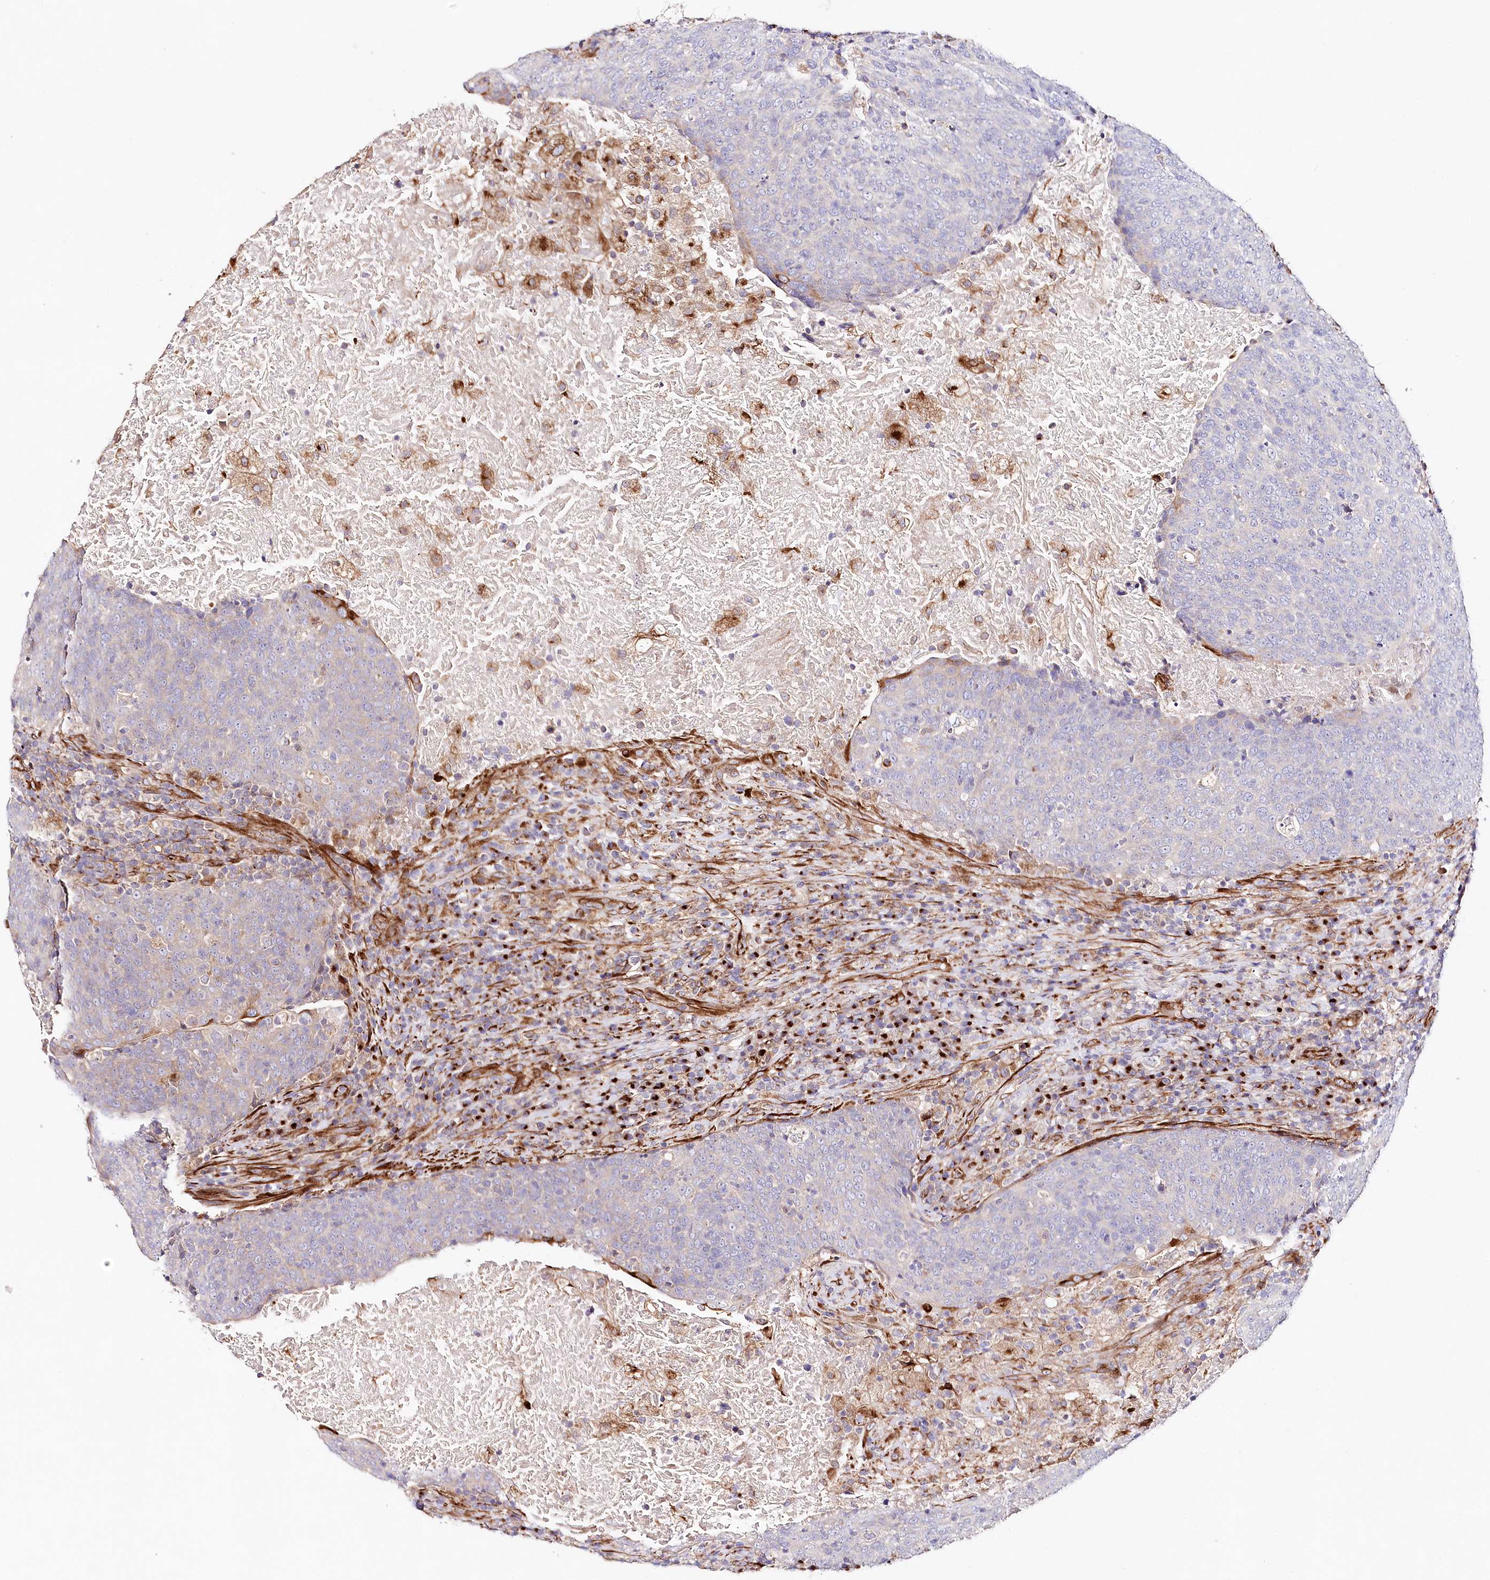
{"staining": {"intensity": "negative", "quantity": "none", "location": "none"}, "tissue": "head and neck cancer", "cell_type": "Tumor cells", "image_type": "cancer", "snomed": [{"axis": "morphology", "description": "Squamous cell carcinoma, NOS"}, {"axis": "morphology", "description": "Squamous cell carcinoma, metastatic, NOS"}, {"axis": "topography", "description": "Lymph node"}, {"axis": "topography", "description": "Head-Neck"}], "caption": "The photomicrograph displays no staining of tumor cells in head and neck squamous cell carcinoma.", "gene": "ABRAXAS2", "patient": {"sex": "male", "age": 62}}